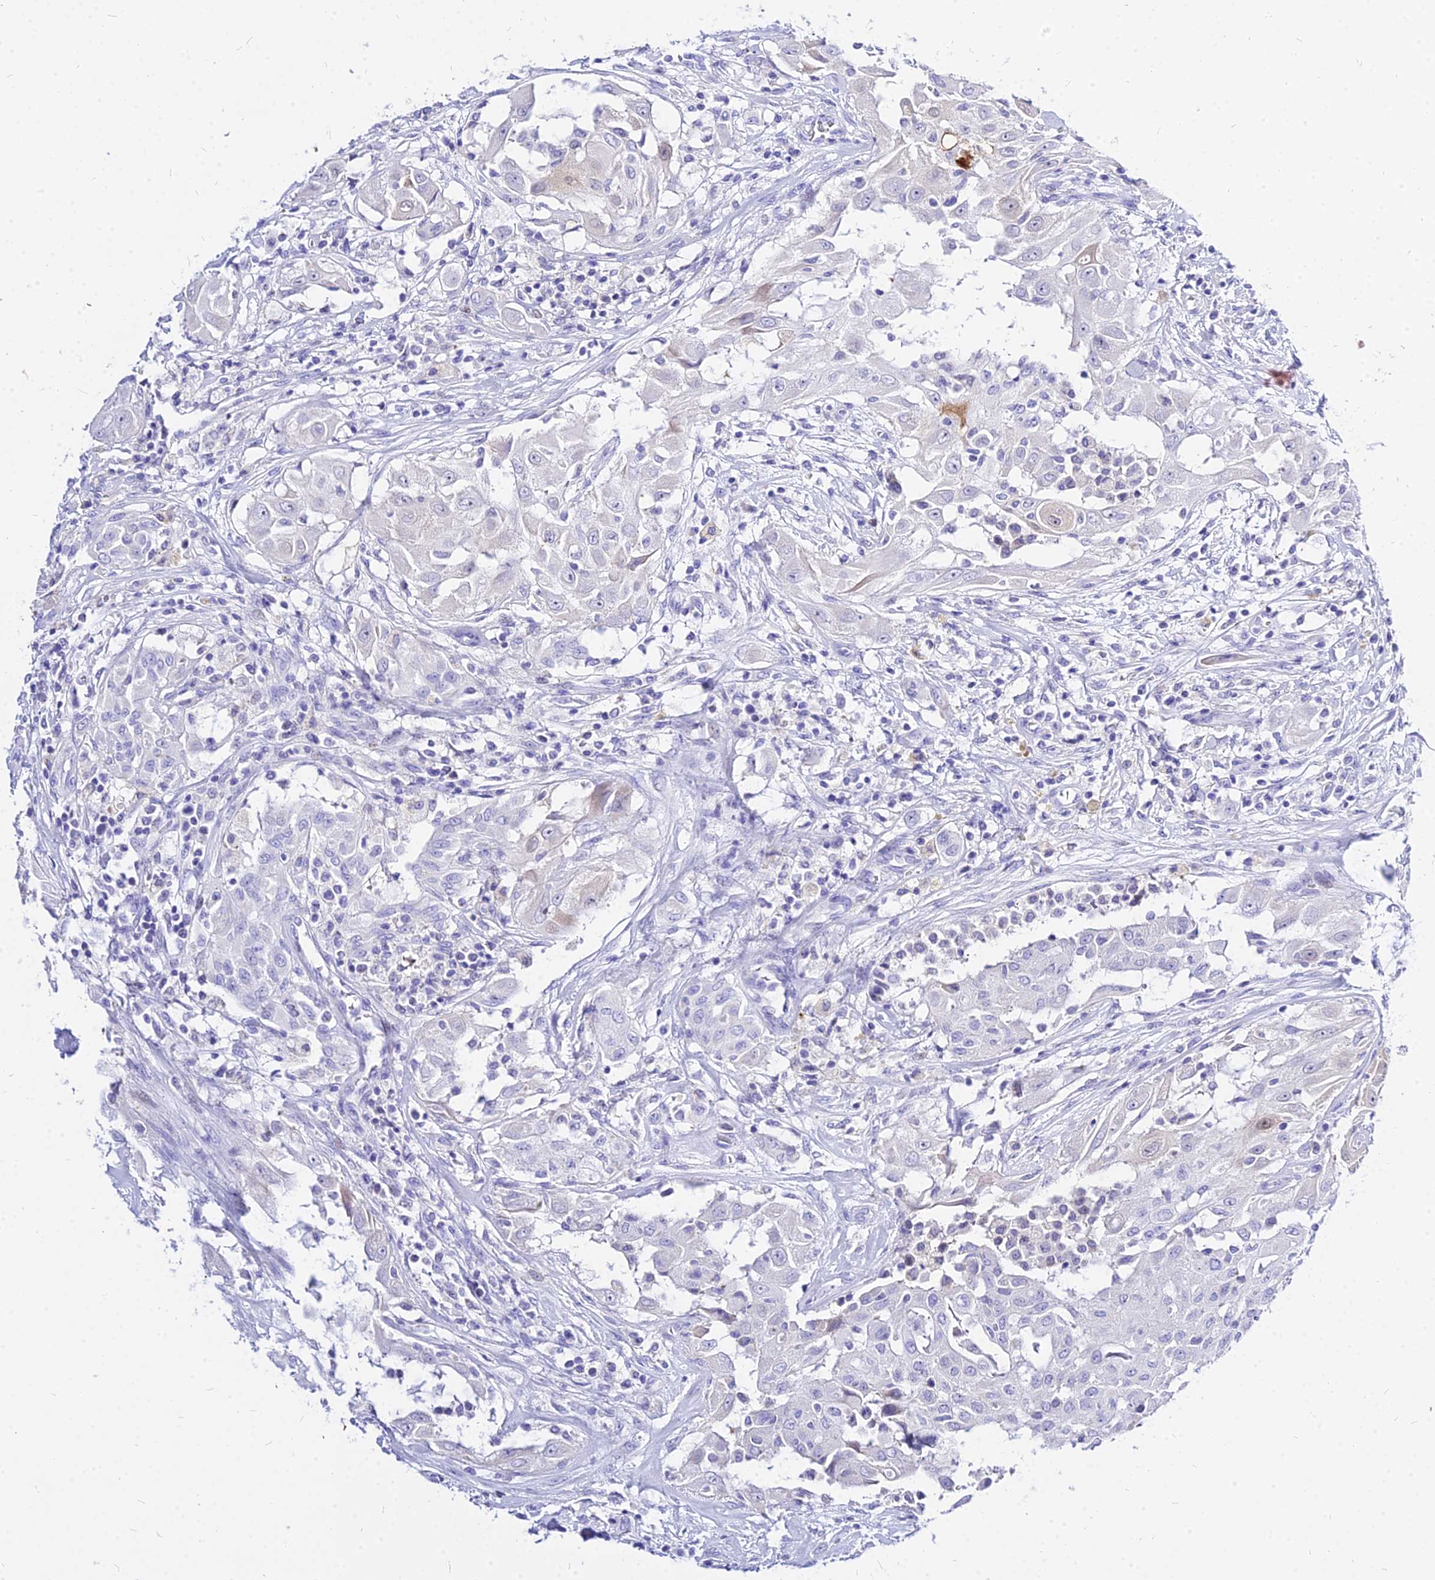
{"staining": {"intensity": "negative", "quantity": "none", "location": "none"}, "tissue": "thyroid cancer", "cell_type": "Tumor cells", "image_type": "cancer", "snomed": [{"axis": "morphology", "description": "Papillary adenocarcinoma, NOS"}, {"axis": "topography", "description": "Thyroid gland"}], "caption": "The IHC histopathology image has no significant staining in tumor cells of papillary adenocarcinoma (thyroid) tissue. The staining was performed using DAB to visualize the protein expression in brown, while the nuclei were stained in blue with hematoxylin (Magnification: 20x).", "gene": "CARD18", "patient": {"sex": "female", "age": 59}}